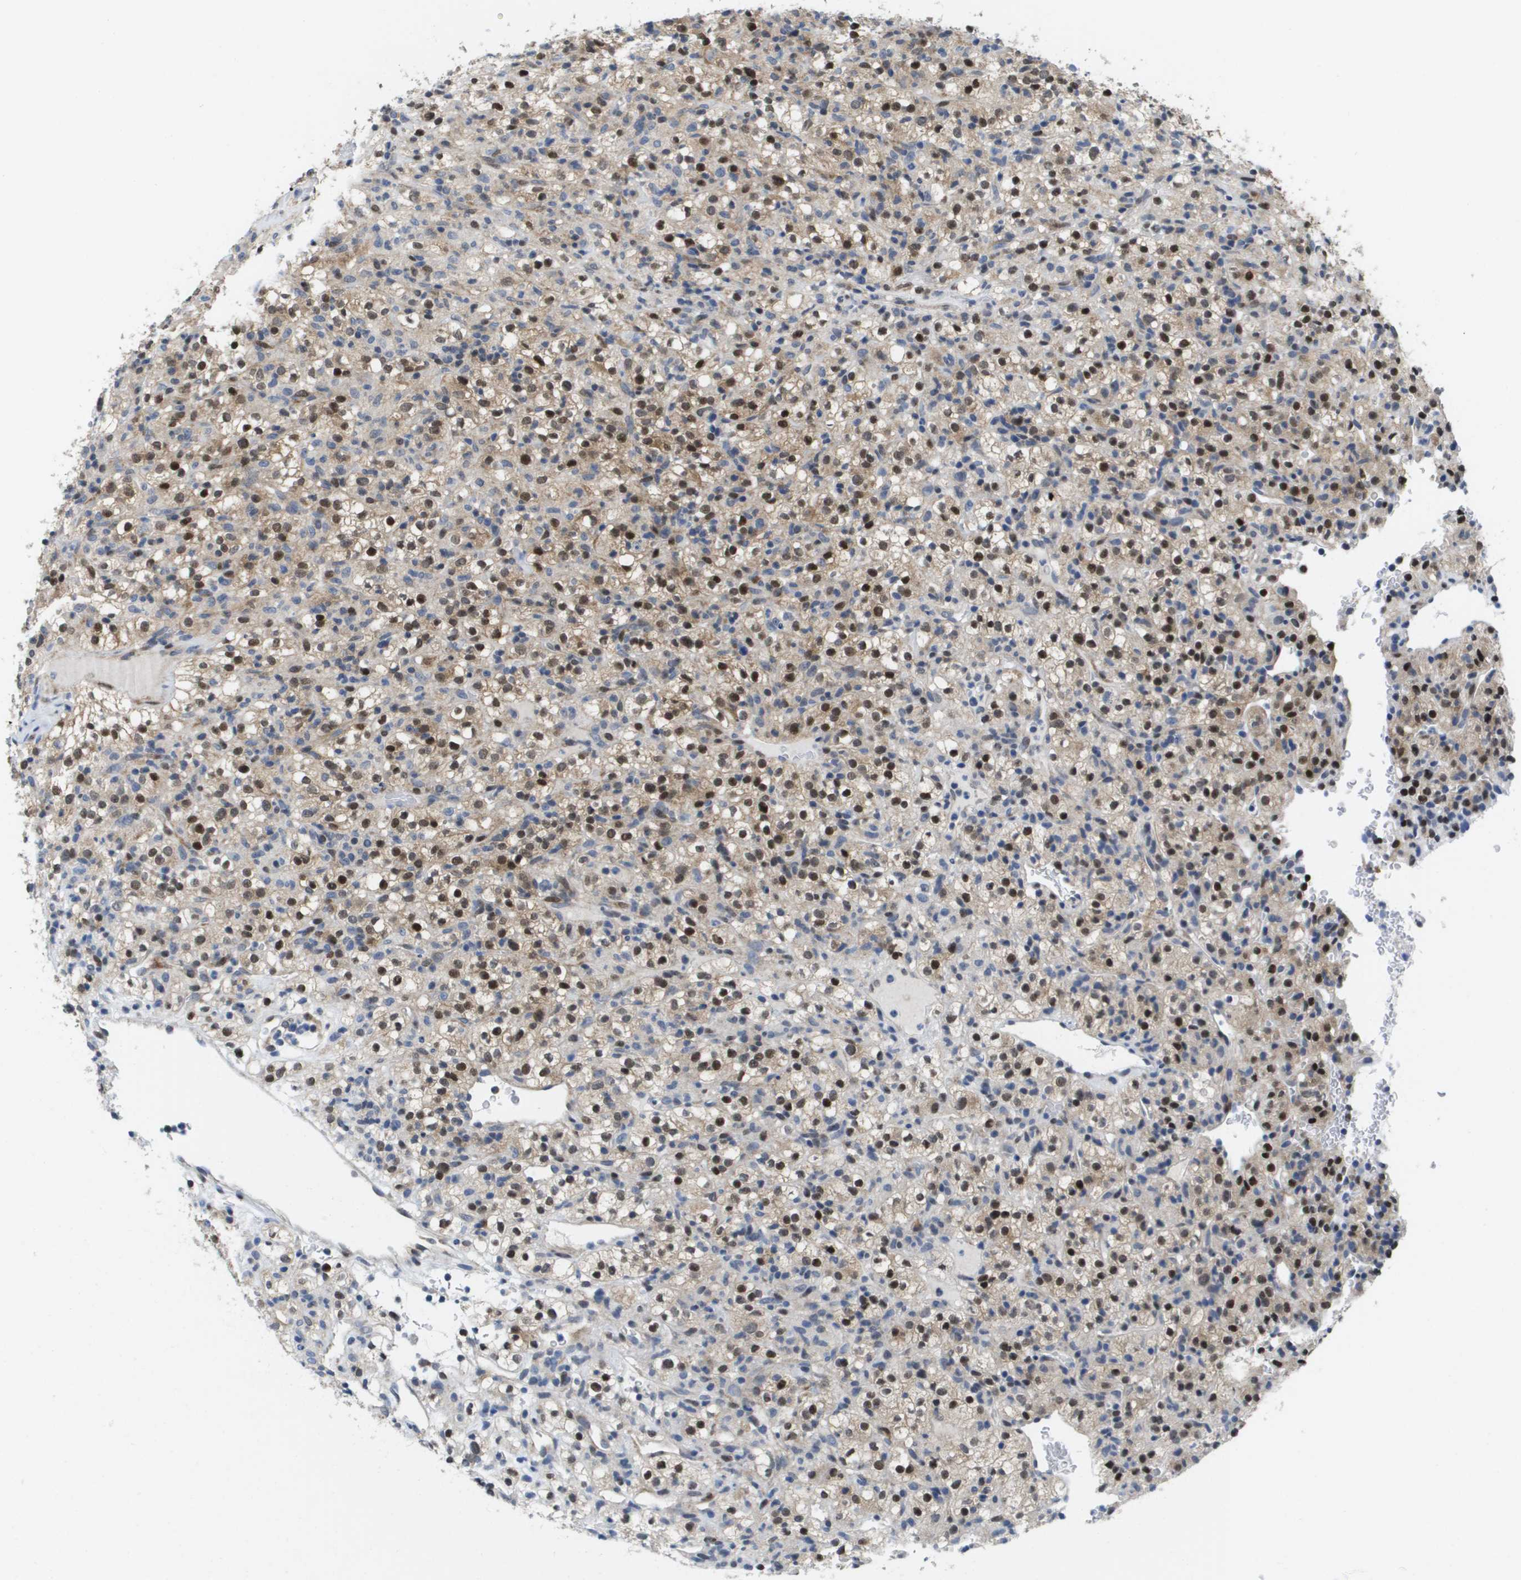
{"staining": {"intensity": "strong", "quantity": ">75%", "location": "cytoplasmic/membranous,nuclear"}, "tissue": "renal cancer", "cell_type": "Tumor cells", "image_type": "cancer", "snomed": [{"axis": "morphology", "description": "Normal tissue, NOS"}, {"axis": "morphology", "description": "Adenocarcinoma, NOS"}, {"axis": "topography", "description": "Kidney"}], "caption": "Immunohistochemical staining of human adenocarcinoma (renal) reveals high levels of strong cytoplasmic/membranous and nuclear staining in approximately >75% of tumor cells.", "gene": "FKBP4", "patient": {"sex": "female", "age": 72}}